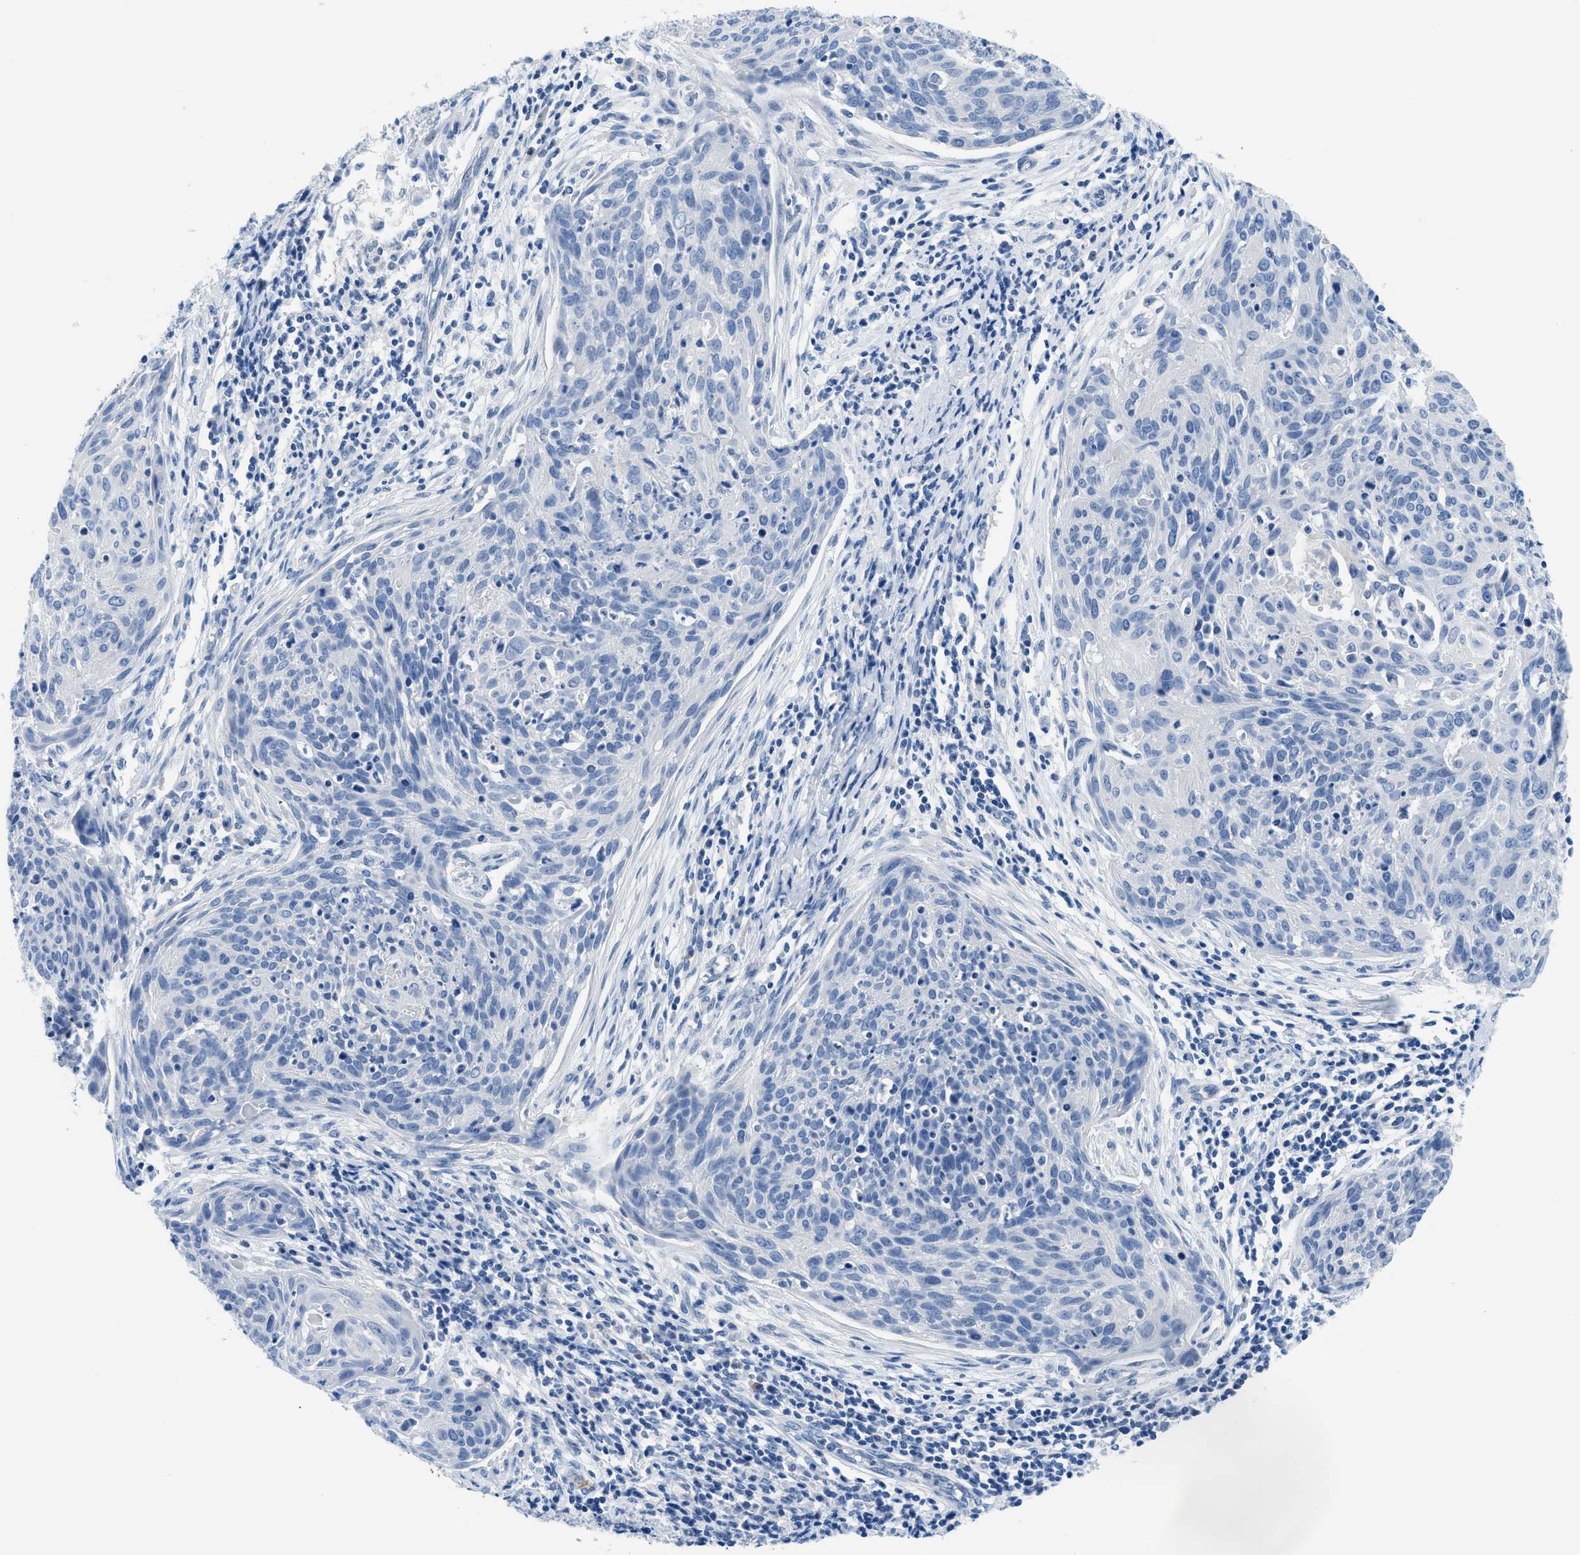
{"staining": {"intensity": "negative", "quantity": "none", "location": "none"}, "tissue": "cervical cancer", "cell_type": "Tumor cells", "image_type": "cancer", "snomed": [{"axis": "morphology", "description": "Squamous cell carcinoma, NOS"}, {"axis": "topography", "description": "Cervix"}], "caption": "Cervical squamous cell carcinoma was stained to show a protein in brown. There is no significant staining in tumor cells. The staining is performed using DAB (3,3'-diaminobenzidine) brown chromogen with nuclei counter-stained in using hematoxylin.", "gene": "MBL2", "patient": {"sex": "female", "age": 38}}